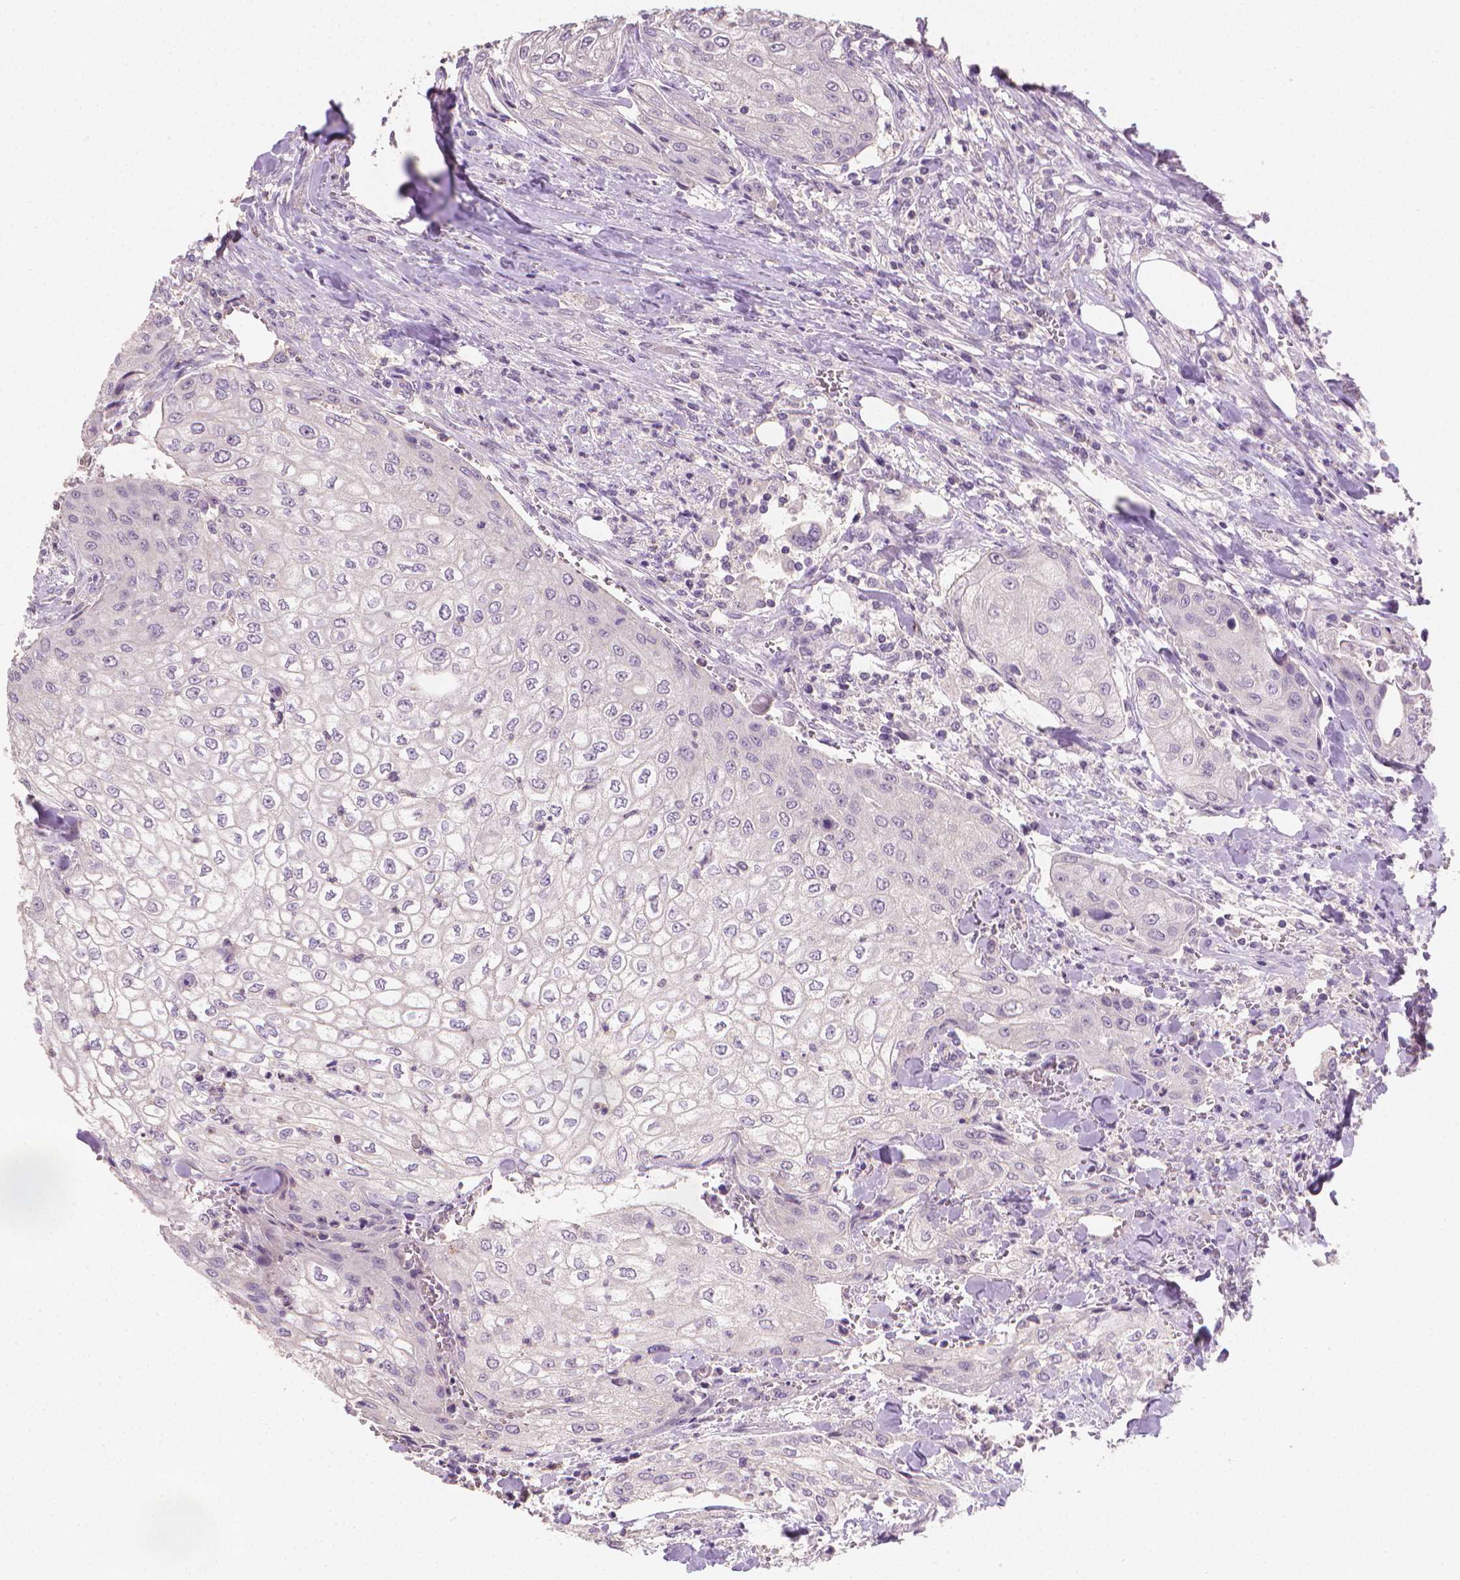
{"staining": {"intensity": "negative", "quantity": "none", "location": "none"}, "tissue": "urothelial cancer", "cell_type": "Tumor cells", "image_type": "cancer", "snomed": [{"axis": "morphology", "description": "Urothelial carcinoma, High grade"}, {"axis": "topography", "description": "Urinary bladder"}], "caption": "Tumor cells are negative for protein expression in human urothelial cancer.", "gene": "CATIP", "patient": {"sex": "male", "age": 62}}